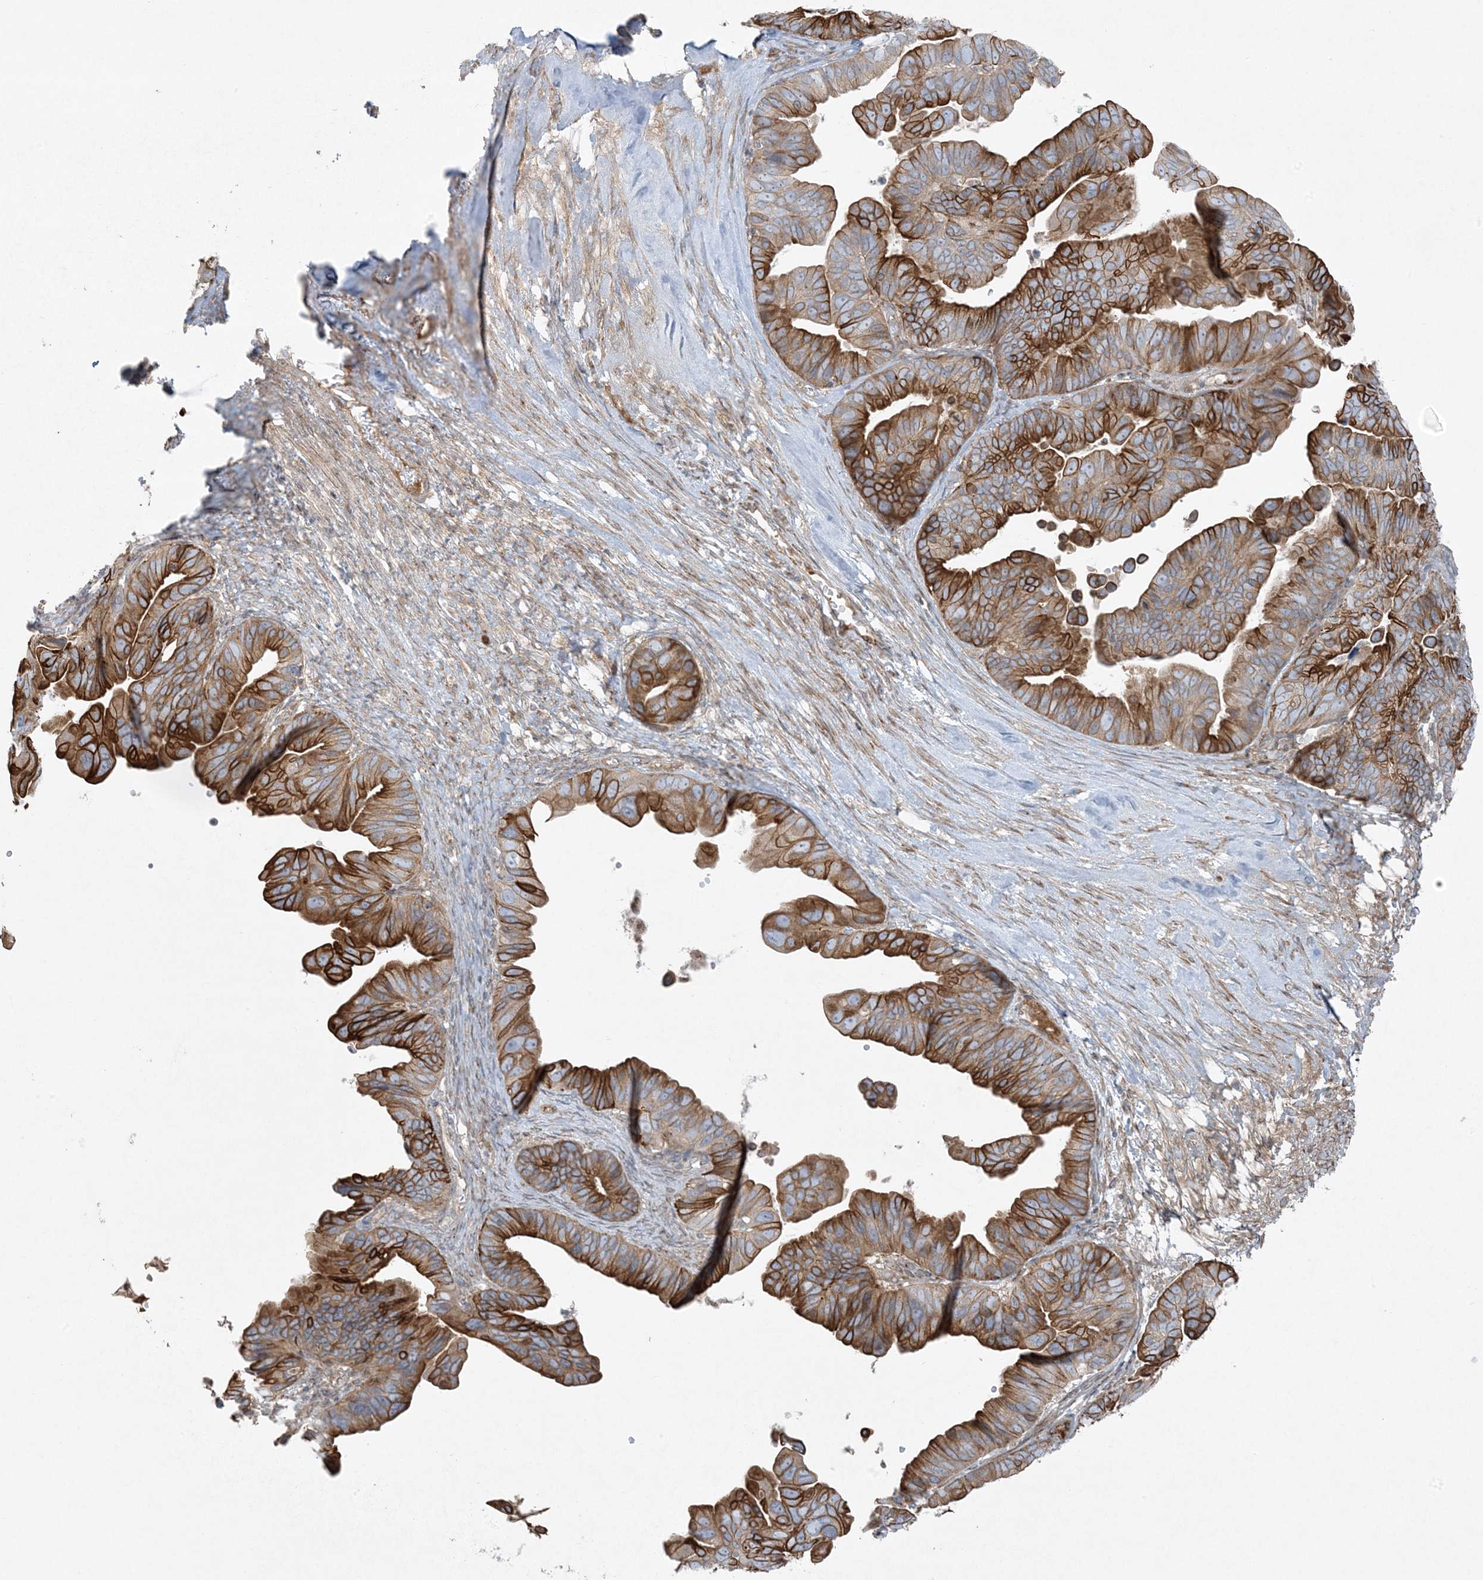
{"staining": {"intensity": "strong", "quantity": "25%-75%", "location": "cytoplasmic/membranous"}, "tissue": "ovarian cancer", "cell_type": "Tumor cells", "image_type": "cancer", "snomed": [{"axis": "morphology", "description": "Cystadenocarcinoma, serous, NOS"}, {"axis": "topography", "description": "Ovary"}], "caption": "This micrograph demonstrates immunohistochemistry (IHC) staining of ovarian cancer (serous cystadenocarcinoma), with high strong cytoplasmic/membranous staining in about 25%-75% of tumor cells.", "gene": "PIK3R4", "patient": {"sex": "female", "age": 56}}